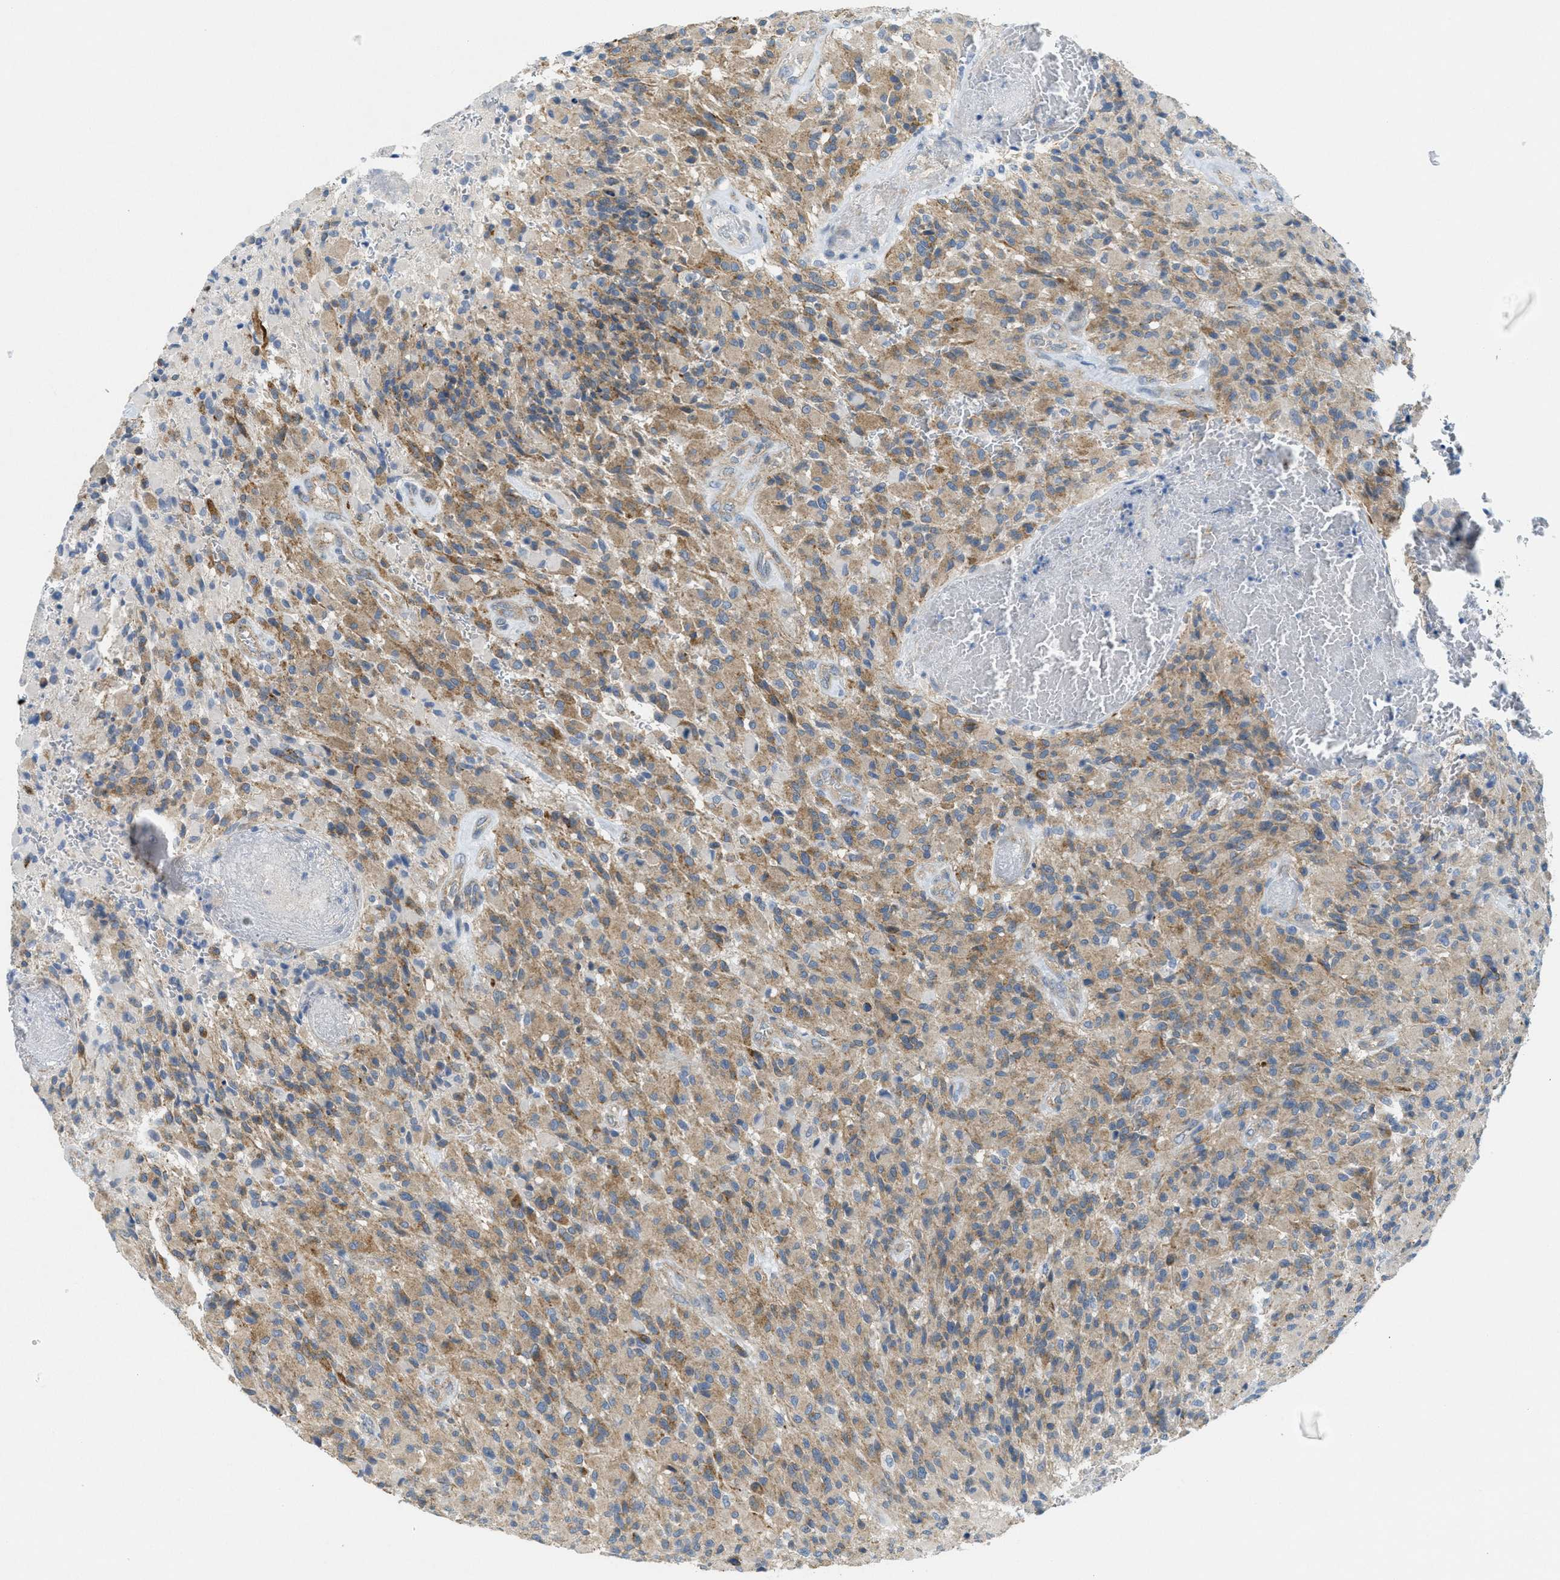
{"staining": {"intensity": "weak", "quantity": ">75%", "location": "cytoplasmic/membranous"}, "tissue": "glioma", "cell_type": "Tumor cells", "image_type": "cancer", "snomed": [{"axis": "morphology", "description": "Glioma, malignant, High grade"}, {"axis": "topography", "description": "Brain"}], "caption": "Protein staining exhibits weak cytoplasmic/membranous staining in about >75% of tumor cells in glioma.", "gene": "ZFYVE9", "patient": {"sex": "male", "age": 71}}